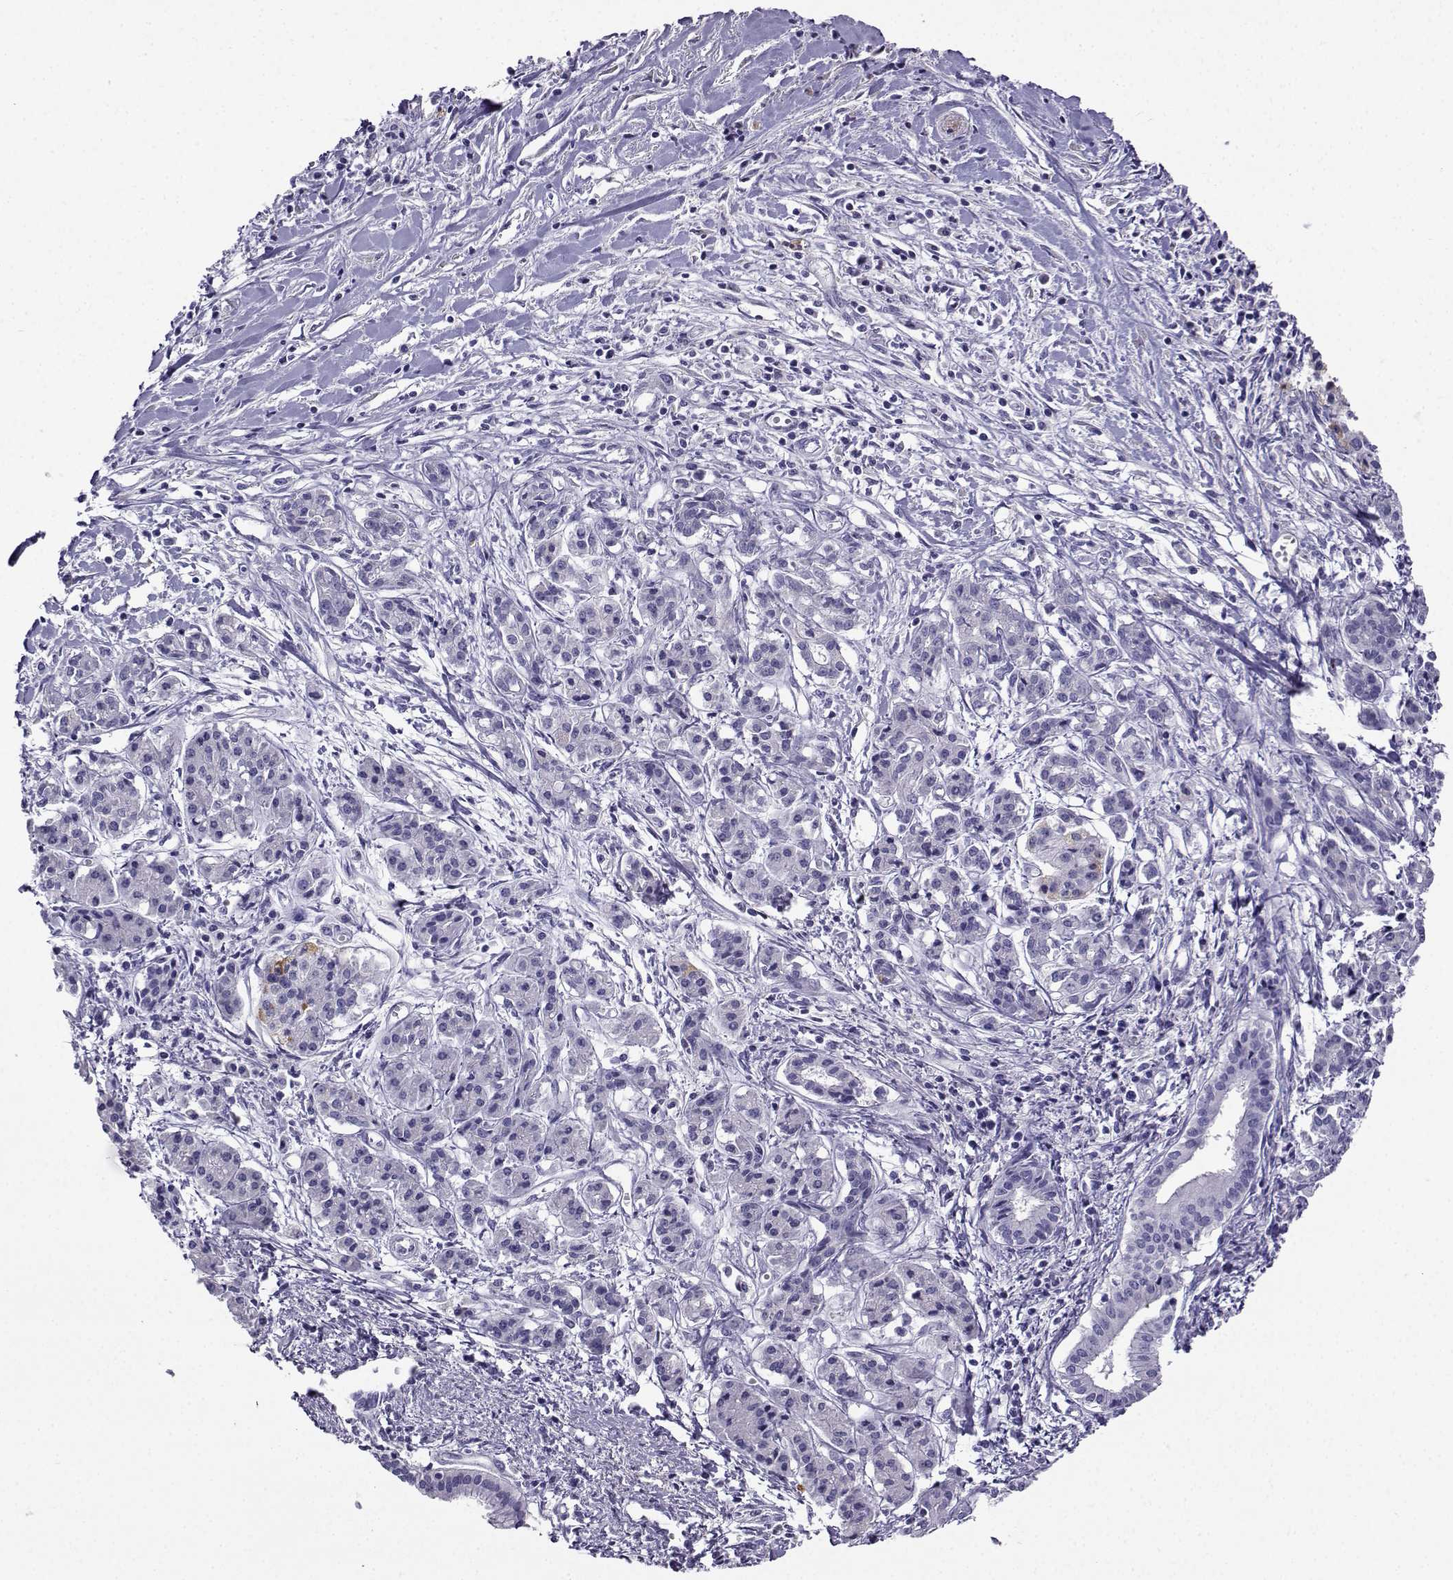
{"staining": {"intensity": "negative", "quantity": "none", "location": "none"}, "tissue": "pancreatic cancer", "cell_type": "Tumor cells", "image_type": "cancer", "snomed": [{"axis": "morphology", "description": "Adenocarcinoma, NOS"}, {"axis": "topography", "description": "Pancreas"}], "caption": "Tumor cells show no significant protein positivity in pancreatic adenocarcinoma.", "gene": "LINGO1", "patient": {"sex": "male", "age": 48}}